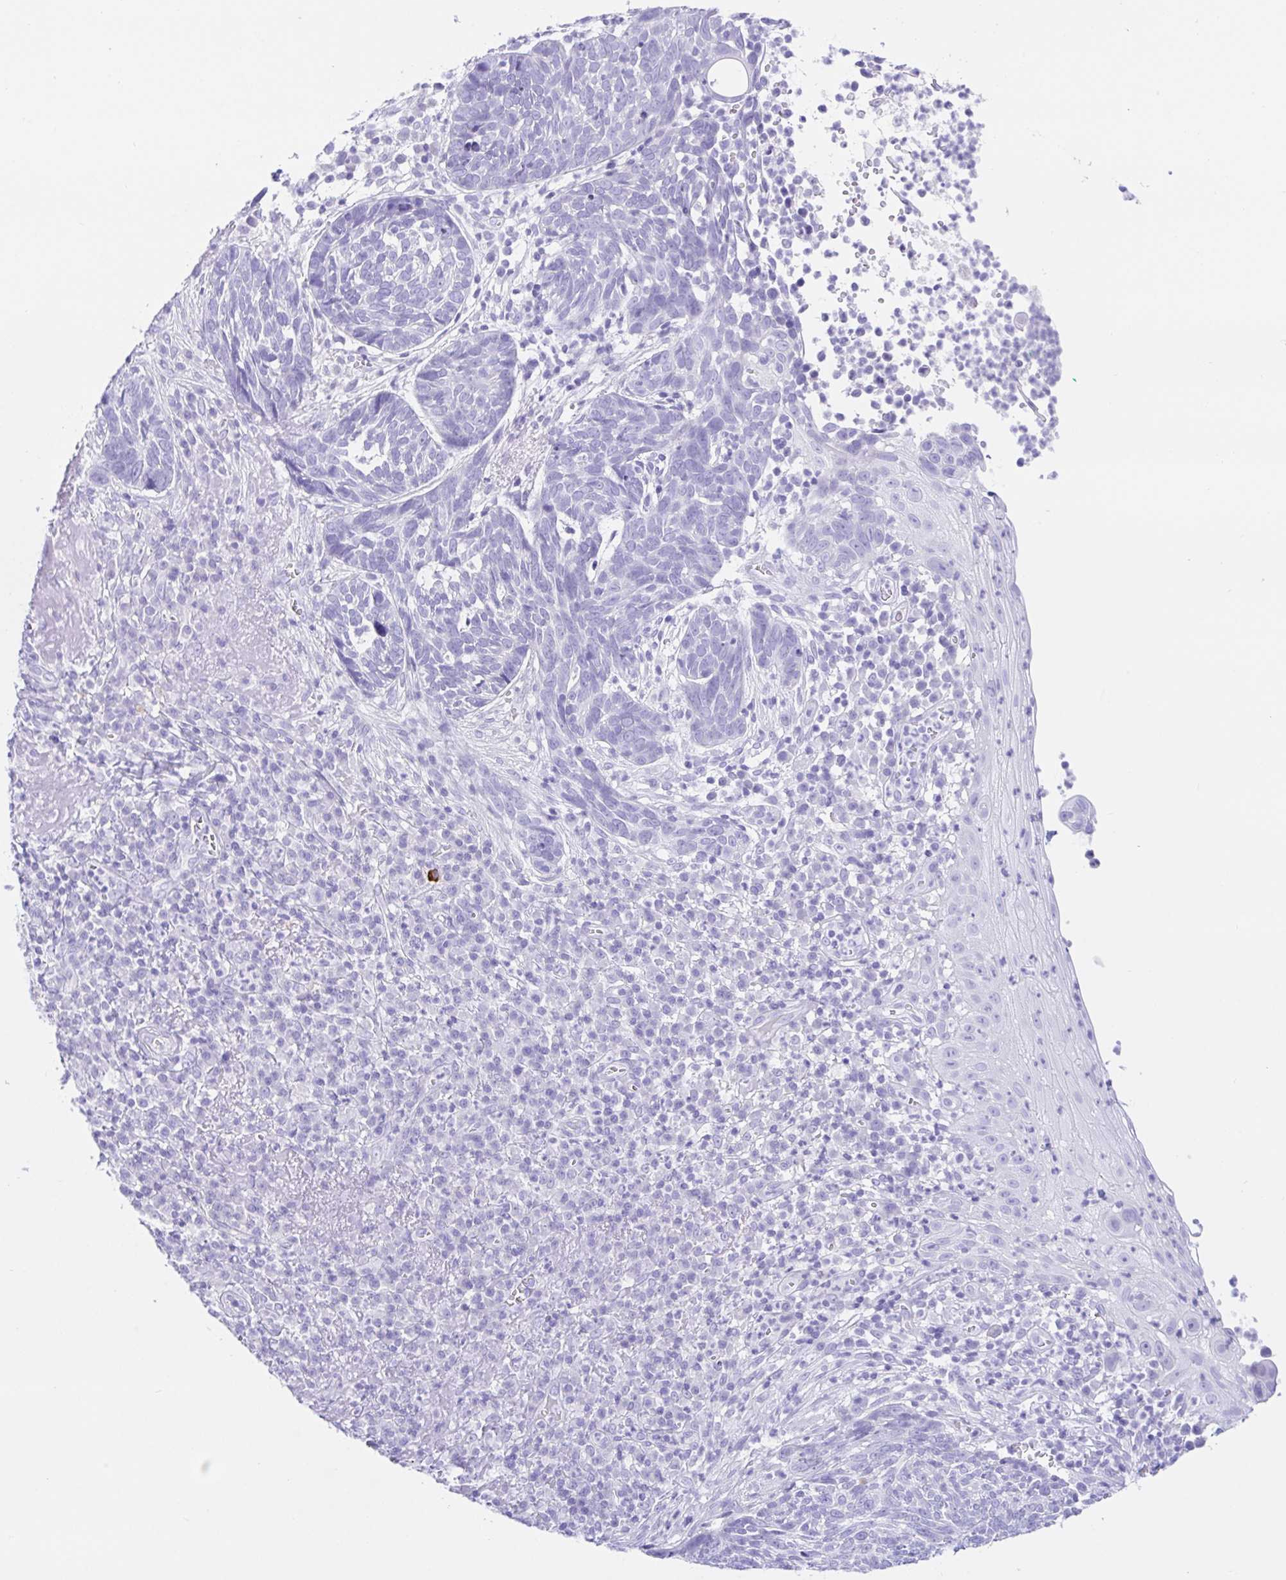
{"staining": {"intensity": "negative", "quantity": "none", "location": "none"}, "tissue": "skin cancer", "cell_type": "Tumor cells", "image_type": "cancer", "snomed": [{"axis": "morphology", "description": "Basal cell carcinoma"}, {"axis": "topography", "description": "Skin"}, {"axis": "topography", "description": "Skin of face"}], "caption": "Human basal cell carcinoma (skin) stained for a protein using immunohistochemistry displays no expression in tumor cells.", "gene": "PAX8", "patient": {"sex": "female", "age": 95}}